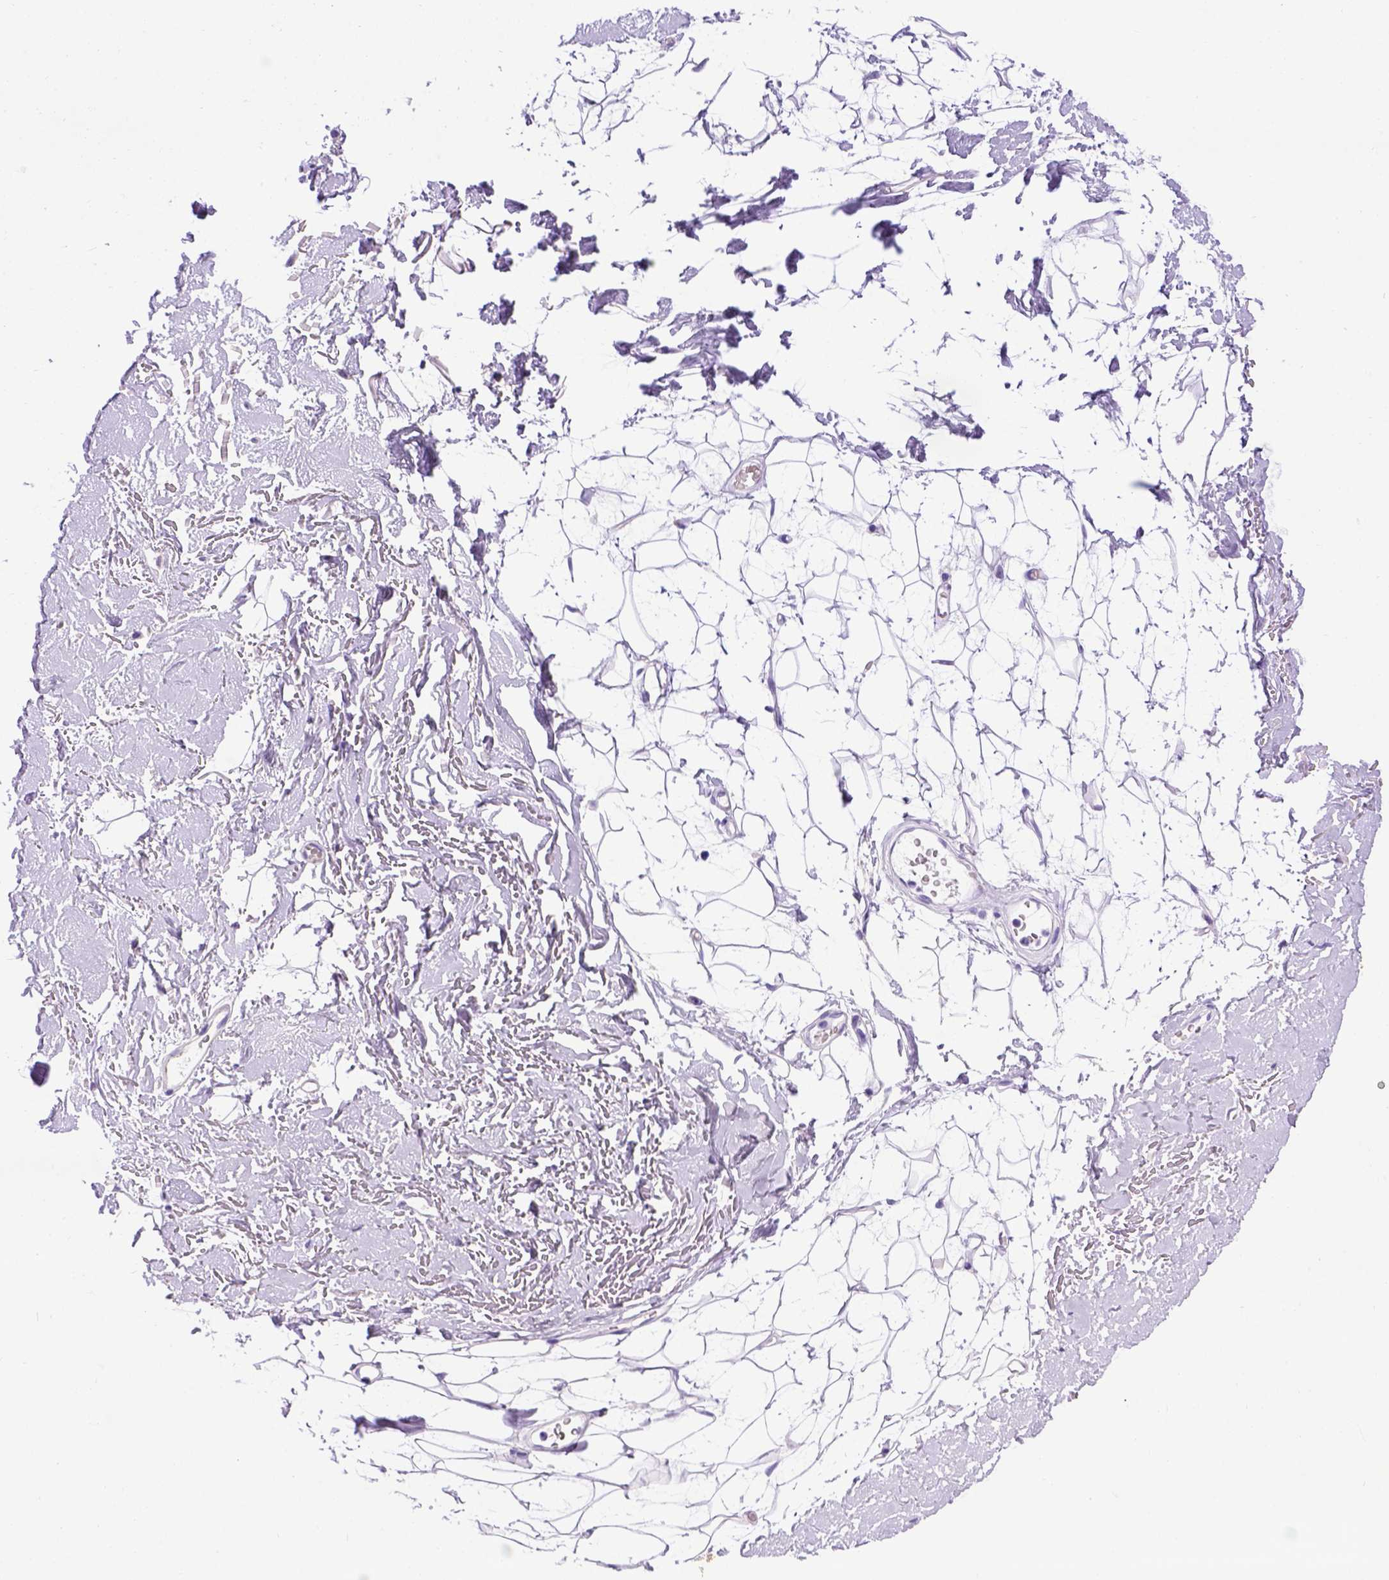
{"staining": {"intensity": "negative", "quantity": "none", "location": "none"}, "tissue": "adipose tissue", "cell_type": "Adipocytes", "image_type": "normal", "snomed": [{"axis": "morphology", "description": "Normal tissue, NOS"}, {"axis": "topography", "description": "Anal"}, {"axis": "topography", "description": "Peripheral nerve tissue"}], "caption": "Unremarkable adipose tissue was stained to show a protein in brown. There is no significant positivity in adipocytes. (Stains: DAB (3,3'-diaminobenzidine) immunohistochemistry (IHC) with hematoxylin counter stain, Microscopy: brightfield microscopy at high magnification).", "gene": "ADAM12", "patient": {"sex": "male", "age": 78}}